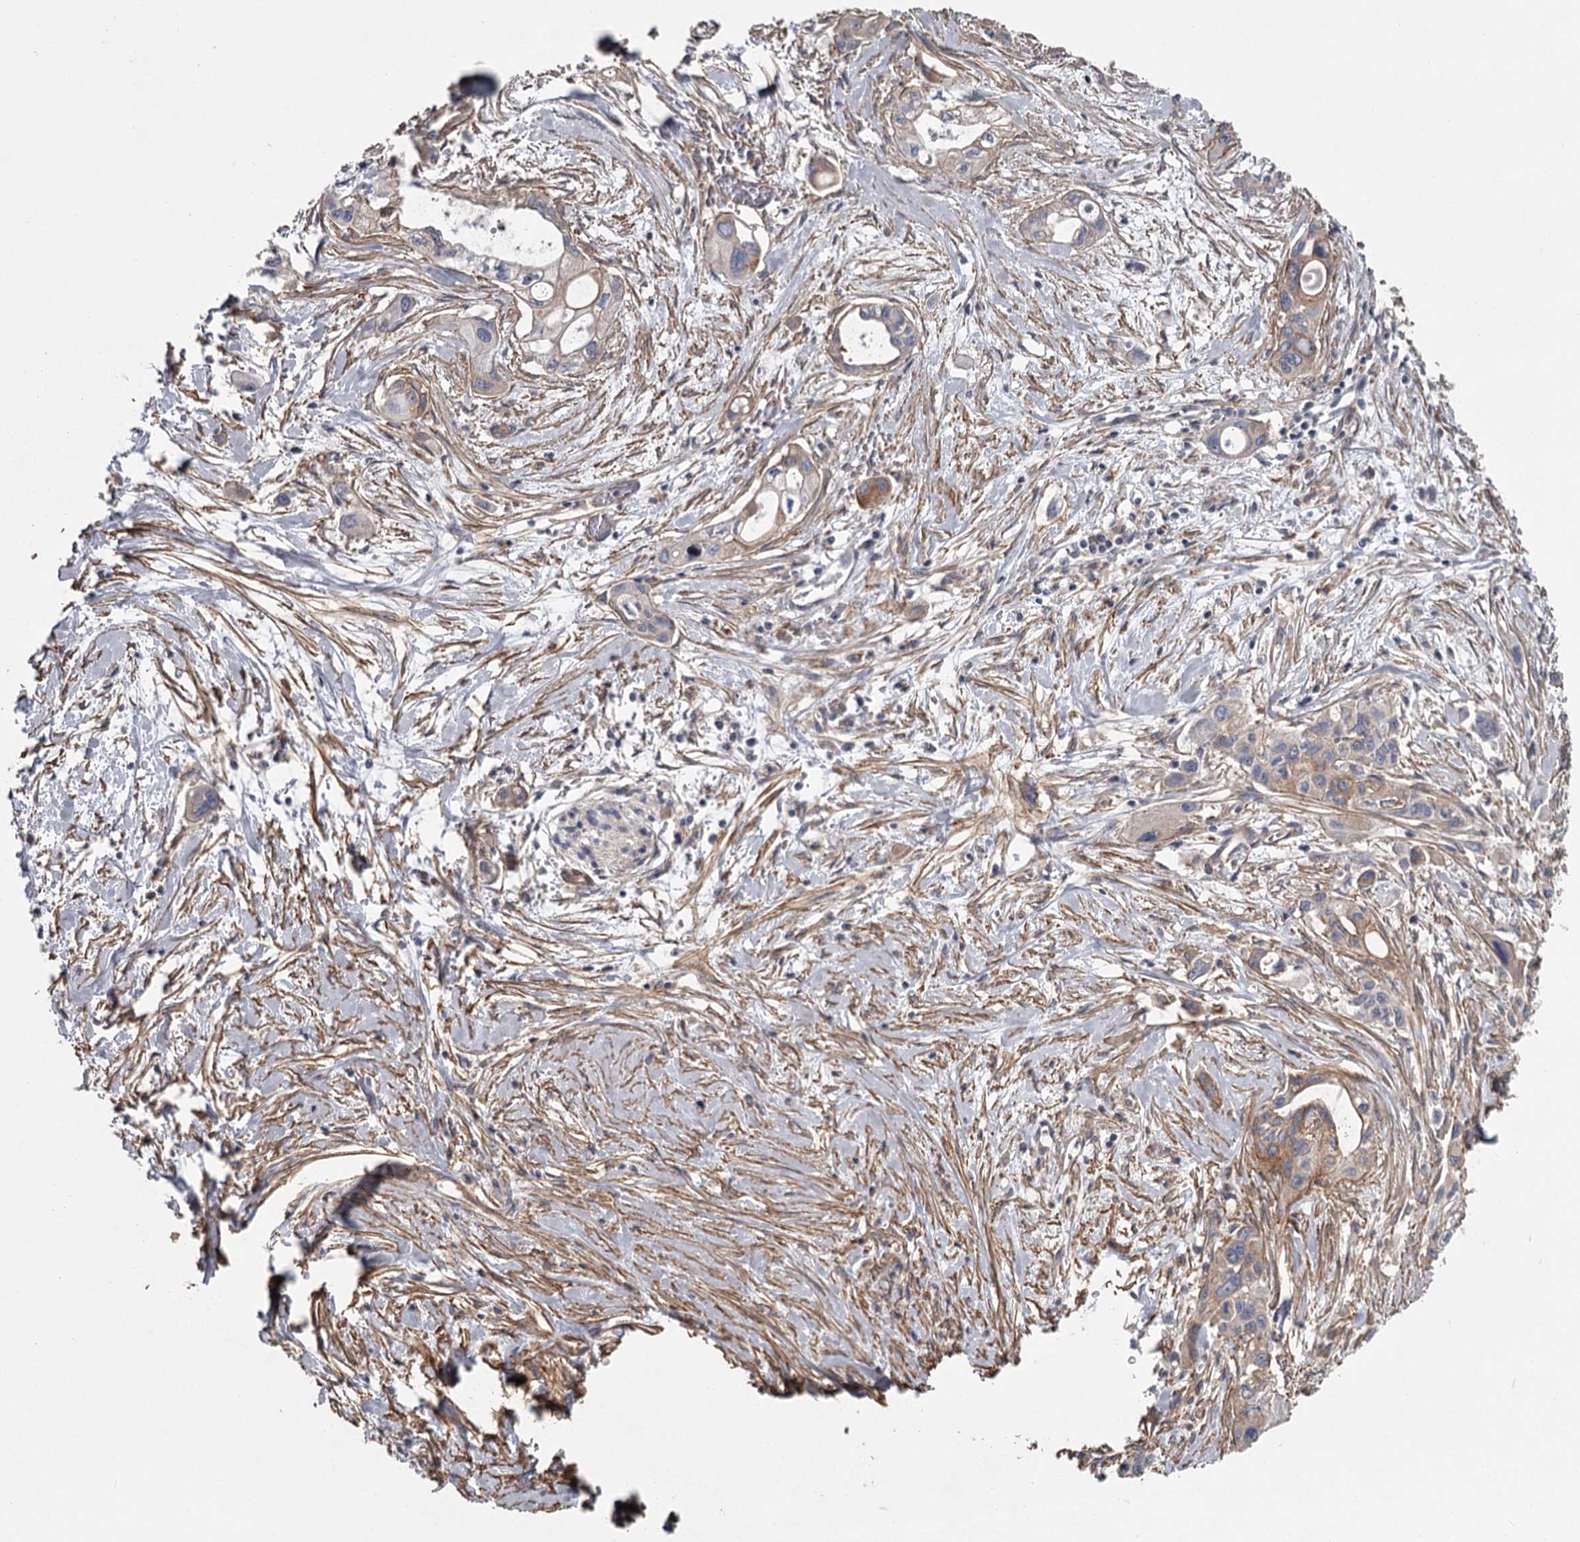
{"staining": {"intensity": "weak", "quantity": "<25%", "location": "cytoplasmic/membranous"}, "tissue": "pancreatic cancer", "cell_type": "Tumor cells", "image_type": "cancer", "snomed": [{"axis": "morphology", "description": "Adenocarcinoma, NOS"}, {"axis": "topography", "description": "Pancreas"}], "caption": "Pancreatic cancer (adenocarcinoma) was stained to show a protein in brown. There is no significant staining in tumor cells.", "gene": "DHRS9", "patient": {"sex": "male", "age": 75}}